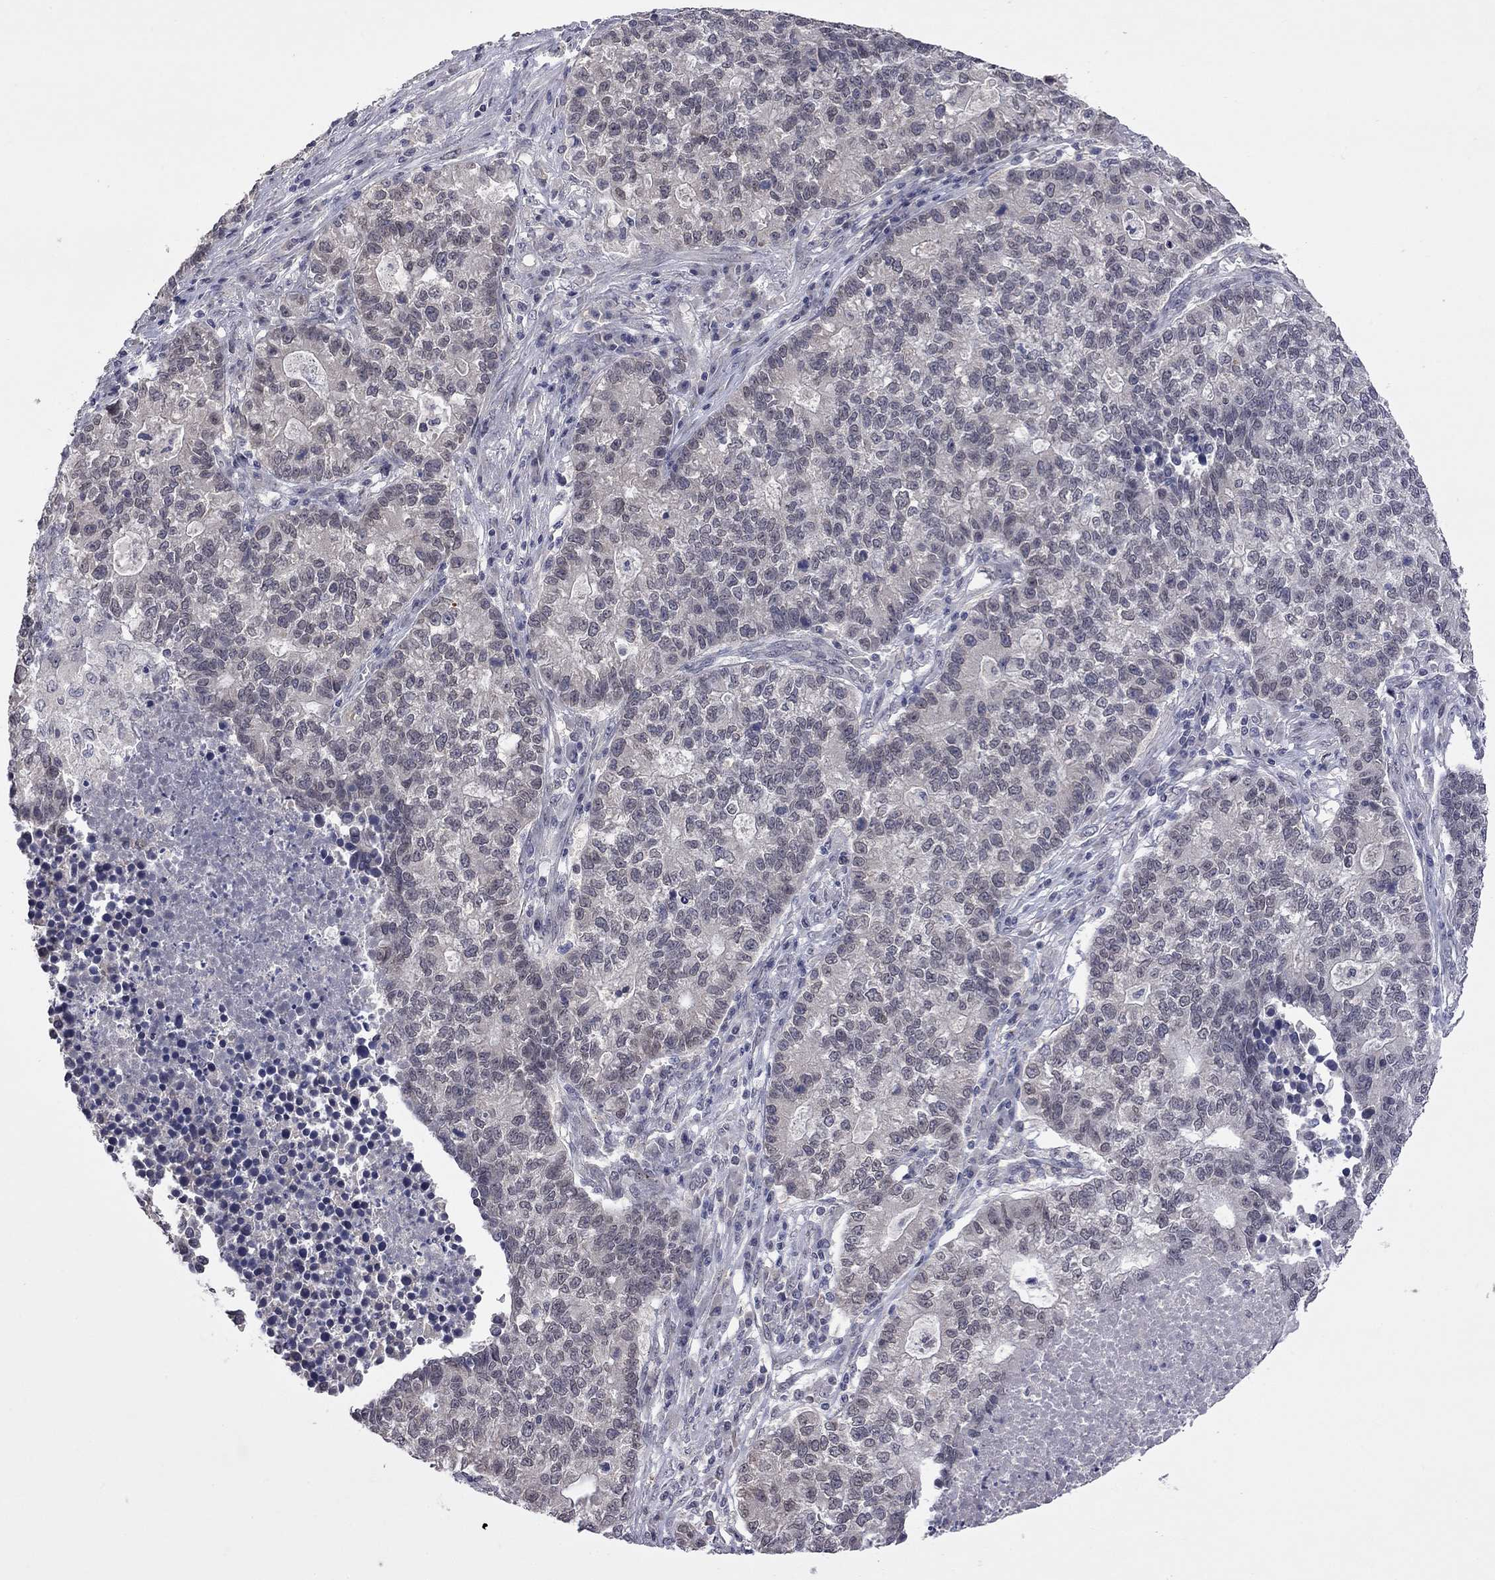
{"staining": {"intensity": "negative", "quantity": "none", "location": "none"}, "tissue": "lung cancer", "cell_type": "Tumor cells", "image_type": "cancer", "snomed": [{"axis": "morphology", "description": "Adenocarcinoma, NOS"}, {"axis": "topography", "description": "Lung"}], "caption": "Protein analysis of adenocarcinoma (lung) exhibits no significant expression in tumor cells. The staining was performed using DAB (3,3'-diaminobenzidine) to visualize the protein expression in brown, while the nuclei were stained in blue with hematoxylin (Magnification: 20x).", "gene": "FABP12", "patient": {"sex": "male", "age": 57}}